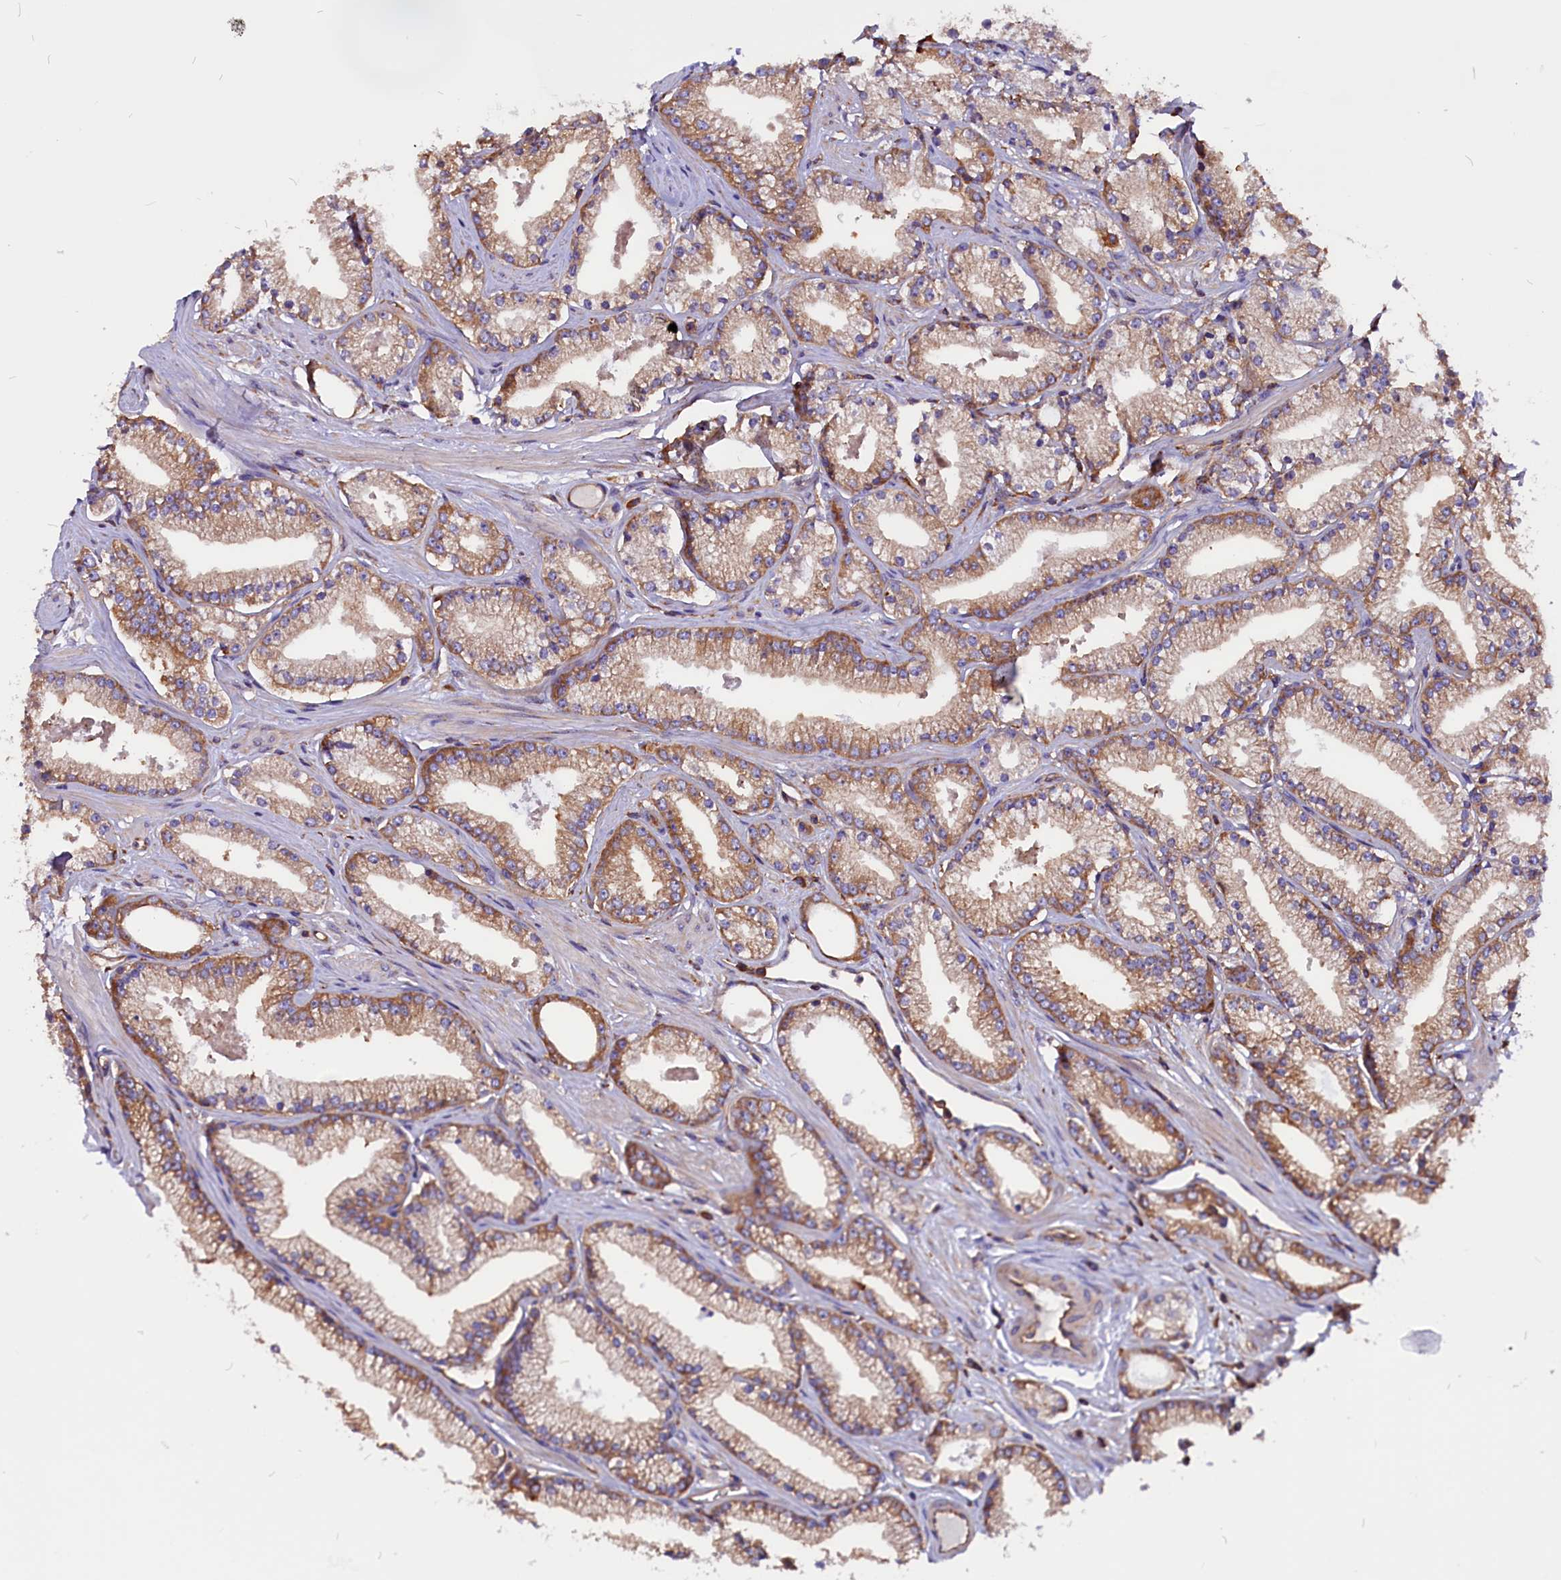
{"staining": {"intensity": "moderate", "quantity": ">75%", "location": "cytoplasmic/membranous"}, "tissue": "prostate cancer", "cell_type": "Tumor cells", "image_type": "cancer", "snomed": [{"axis": "morphology", "description": "Adenocarcinoma, High grade"}, {"axis": "topography", "description": "Prostate"}], "caption": "Immunohistochemical staining of prostate adenocarcinoma (high-grade) demonstrates medium levels of moderate cytoplasmic/membranous positivity in about >75% of tumor cells.", "gene": "EIF3G", "patient": {"sex": "male", "age": 67}}